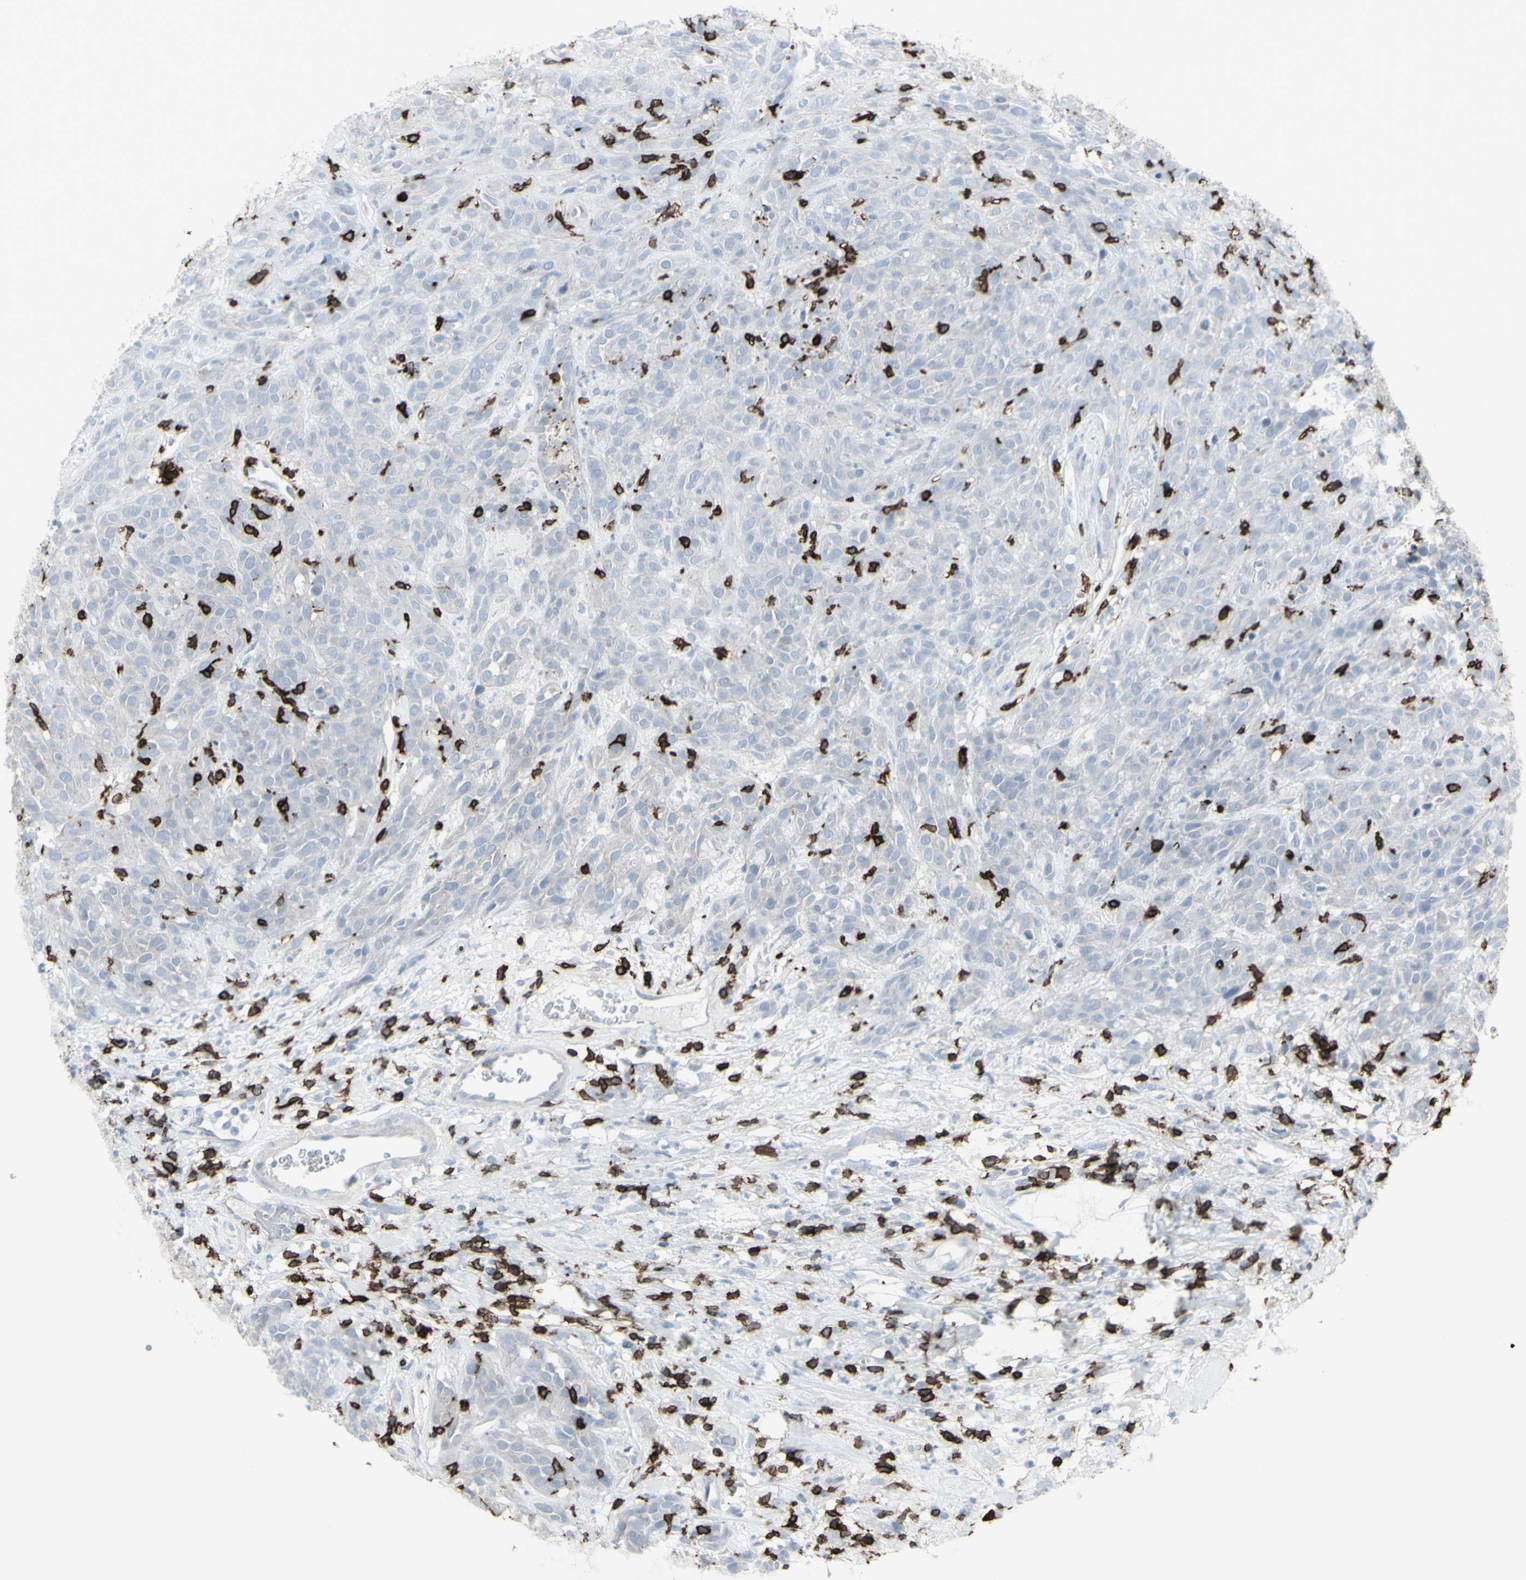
{"staining": {"intensity": "negative", "quantity": "none", "location": "none"}, "tissue": "head and neck cancer", "cell_type": "Tumor cells", "image_type": "cancer", "snomed": [{"axis": "morphology", "description": "Normal tissue, NOS"}, {"axis": "morphology", "description": "Squamous cell carcinoma, NOS"}, {"axis": "topography", "description": "Cartilage tissue"}, {"axis": "topography", "description": "Head-Neck"}], "caption": "DAB (3,3'-diaminobenzidine) immunohistochemical staining of human squamous cell carcinoma (head and neck) displays no significant staining in tumor cells.", "gene": "CD247", "patient": {"sex": "male", "age": 62}}